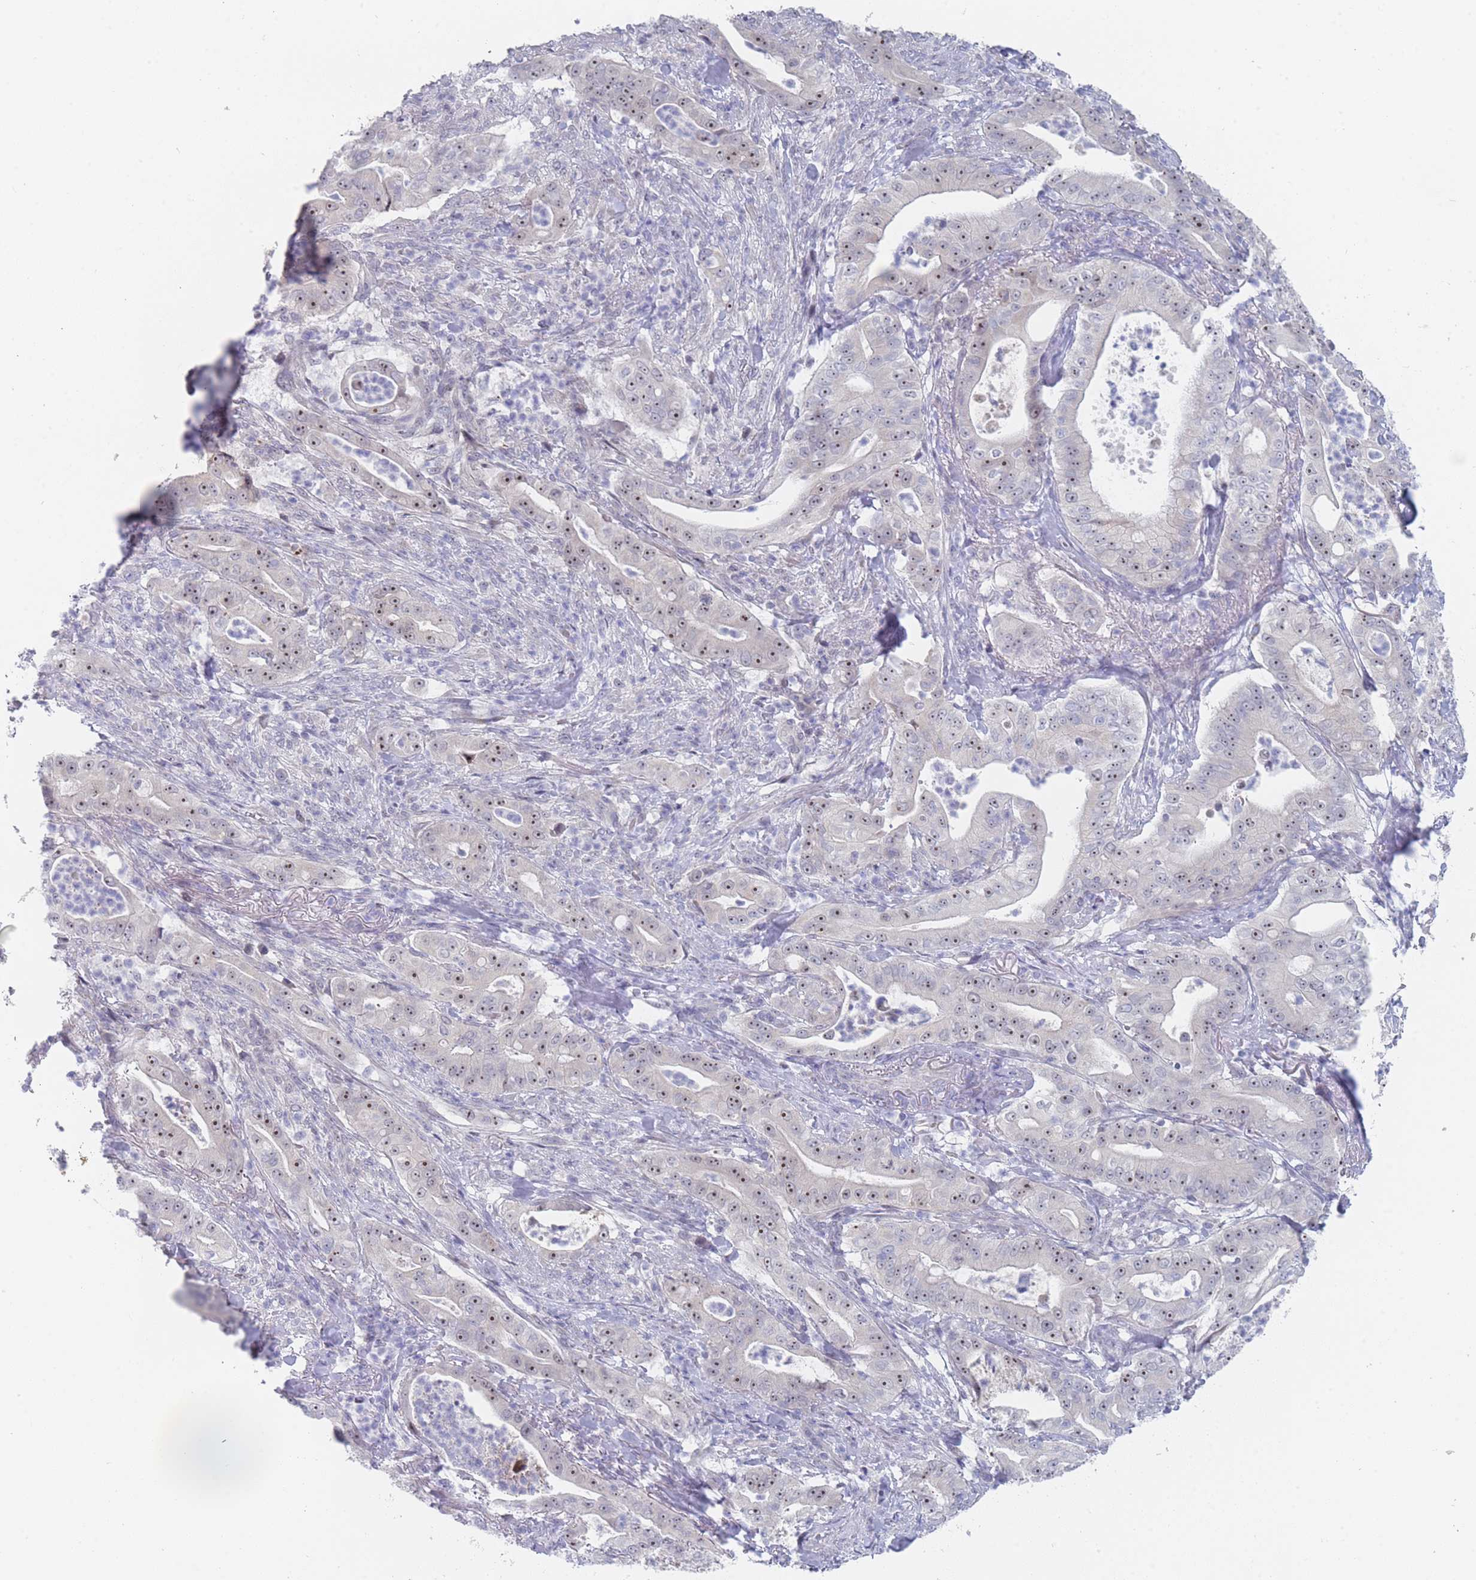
{"staining": {"intensity": "moderate", "quantity": "25%-75%", "location": "nuclear"}, "tissue": "pancreatic cancer", "cell_type": "Tumor cells", "image_type": "cancer", "snomed": [{"axis": "morphology", "description": "Adenocarcinoma, NOS"}, {"axis": "topography", "description": "Pancreas"}], "caption": "This micrograph shows pancreatic adenocarcinoma stained with immunohistochemistry (IHC) to label a protein in brown. The nuclear of tumor cells show moderate positivity for the protein. Nuclei are counter-stained blue.", "gene": "RNF8", "patient": {"sex": "male", "age": 71}}